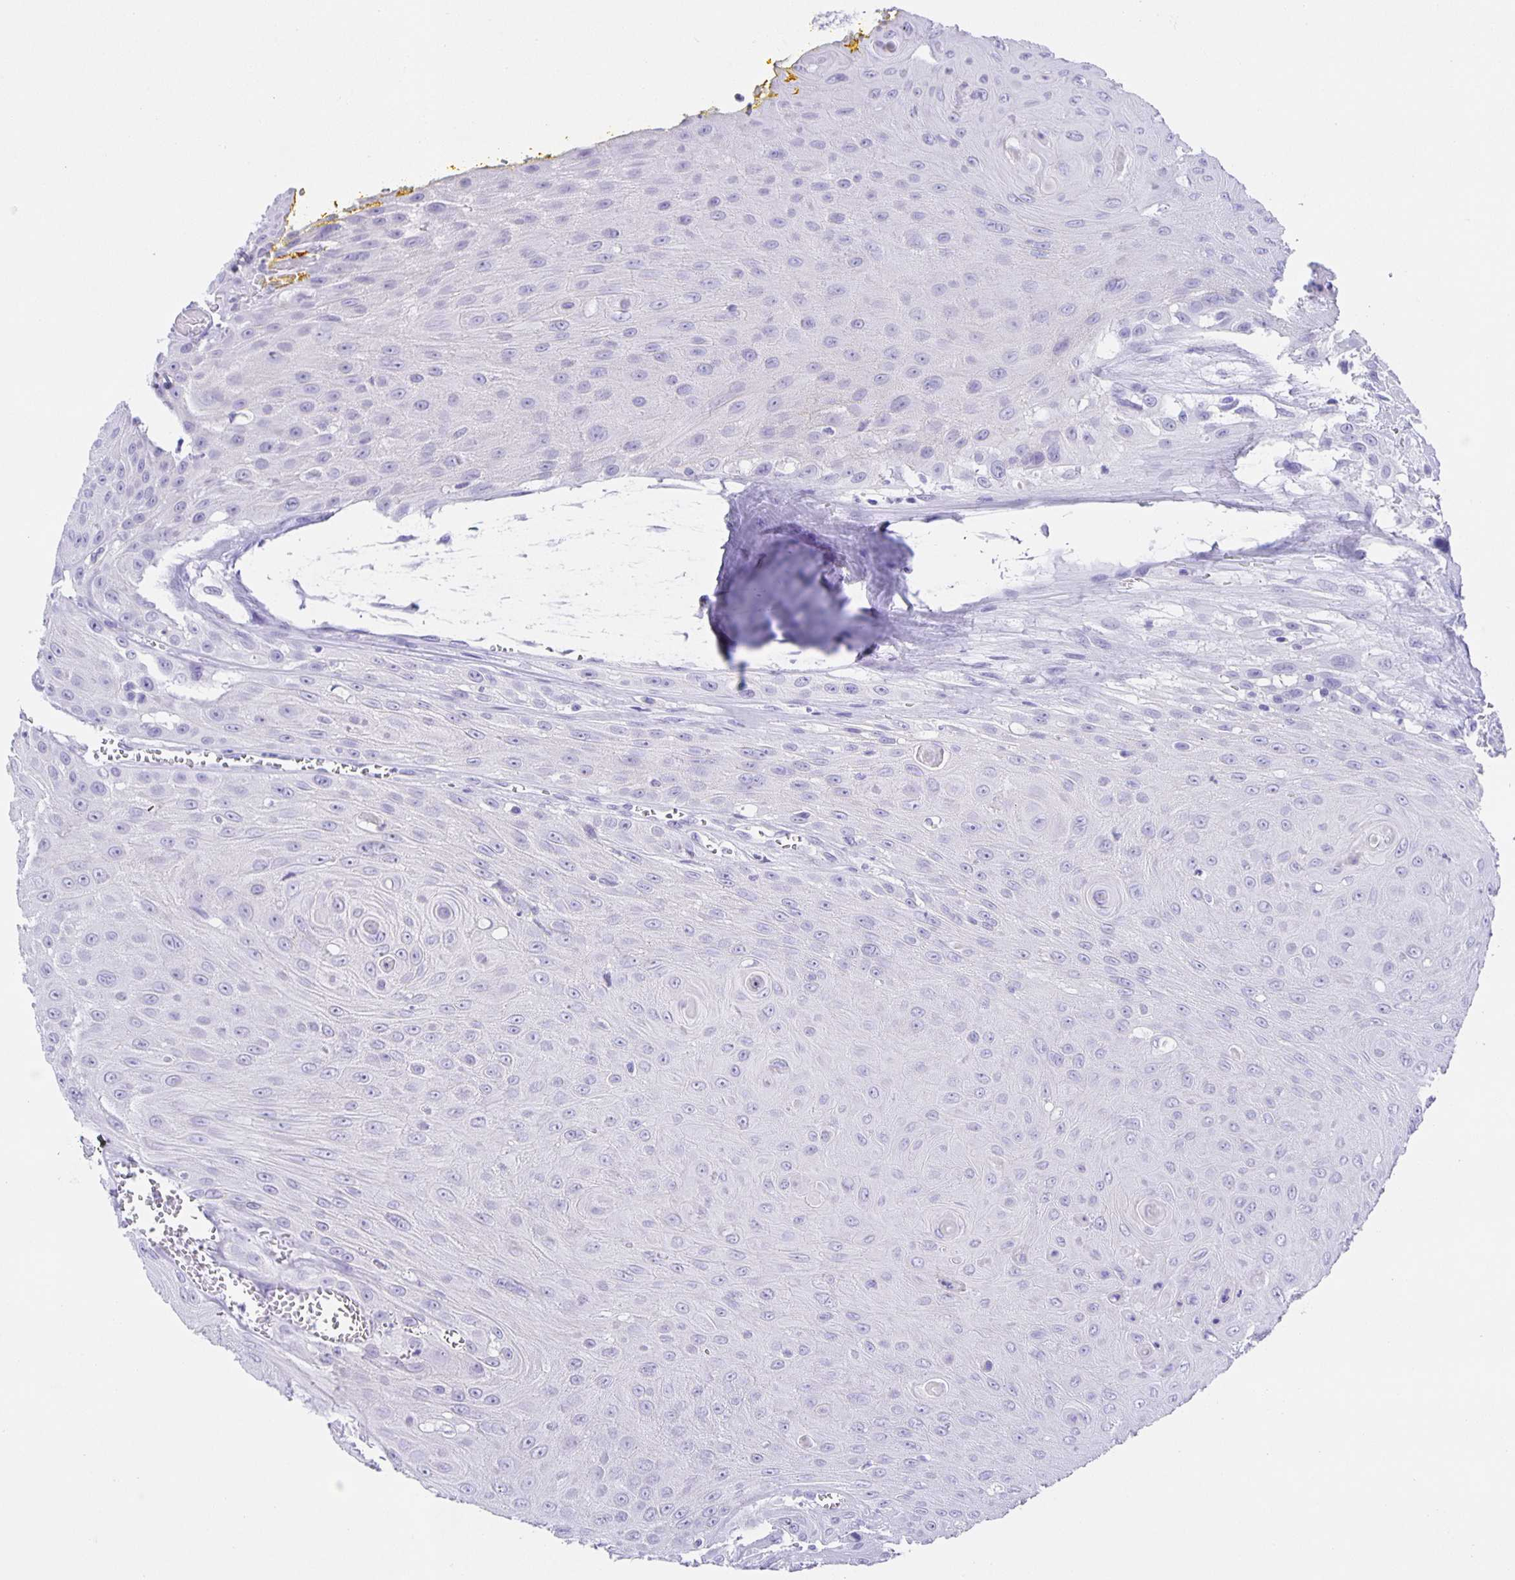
{"staining": {"intensity": "negative", "quantity": "none", "location": "none"}, "tissue": "head and neck cancer", "cell_type": "Tumor cells", "image_type": "cancer", "snomed": [{"axis": "morphology", "description": "Squamous cell carcinoma, NOS"}, {"axis": "topography", "description": "Oral tissue"}, {"axis": "topography", "description": "Head-Neck"}], "caption": "DAB (3,3'-diaminobenzidine) immunohistochemical staining of human head and neck cancer (squamous cell carcinoma) shows no significant staining in tumor cells.", "gene": "GUCA2A", "patient": {"sex": "male", "age": 81}}